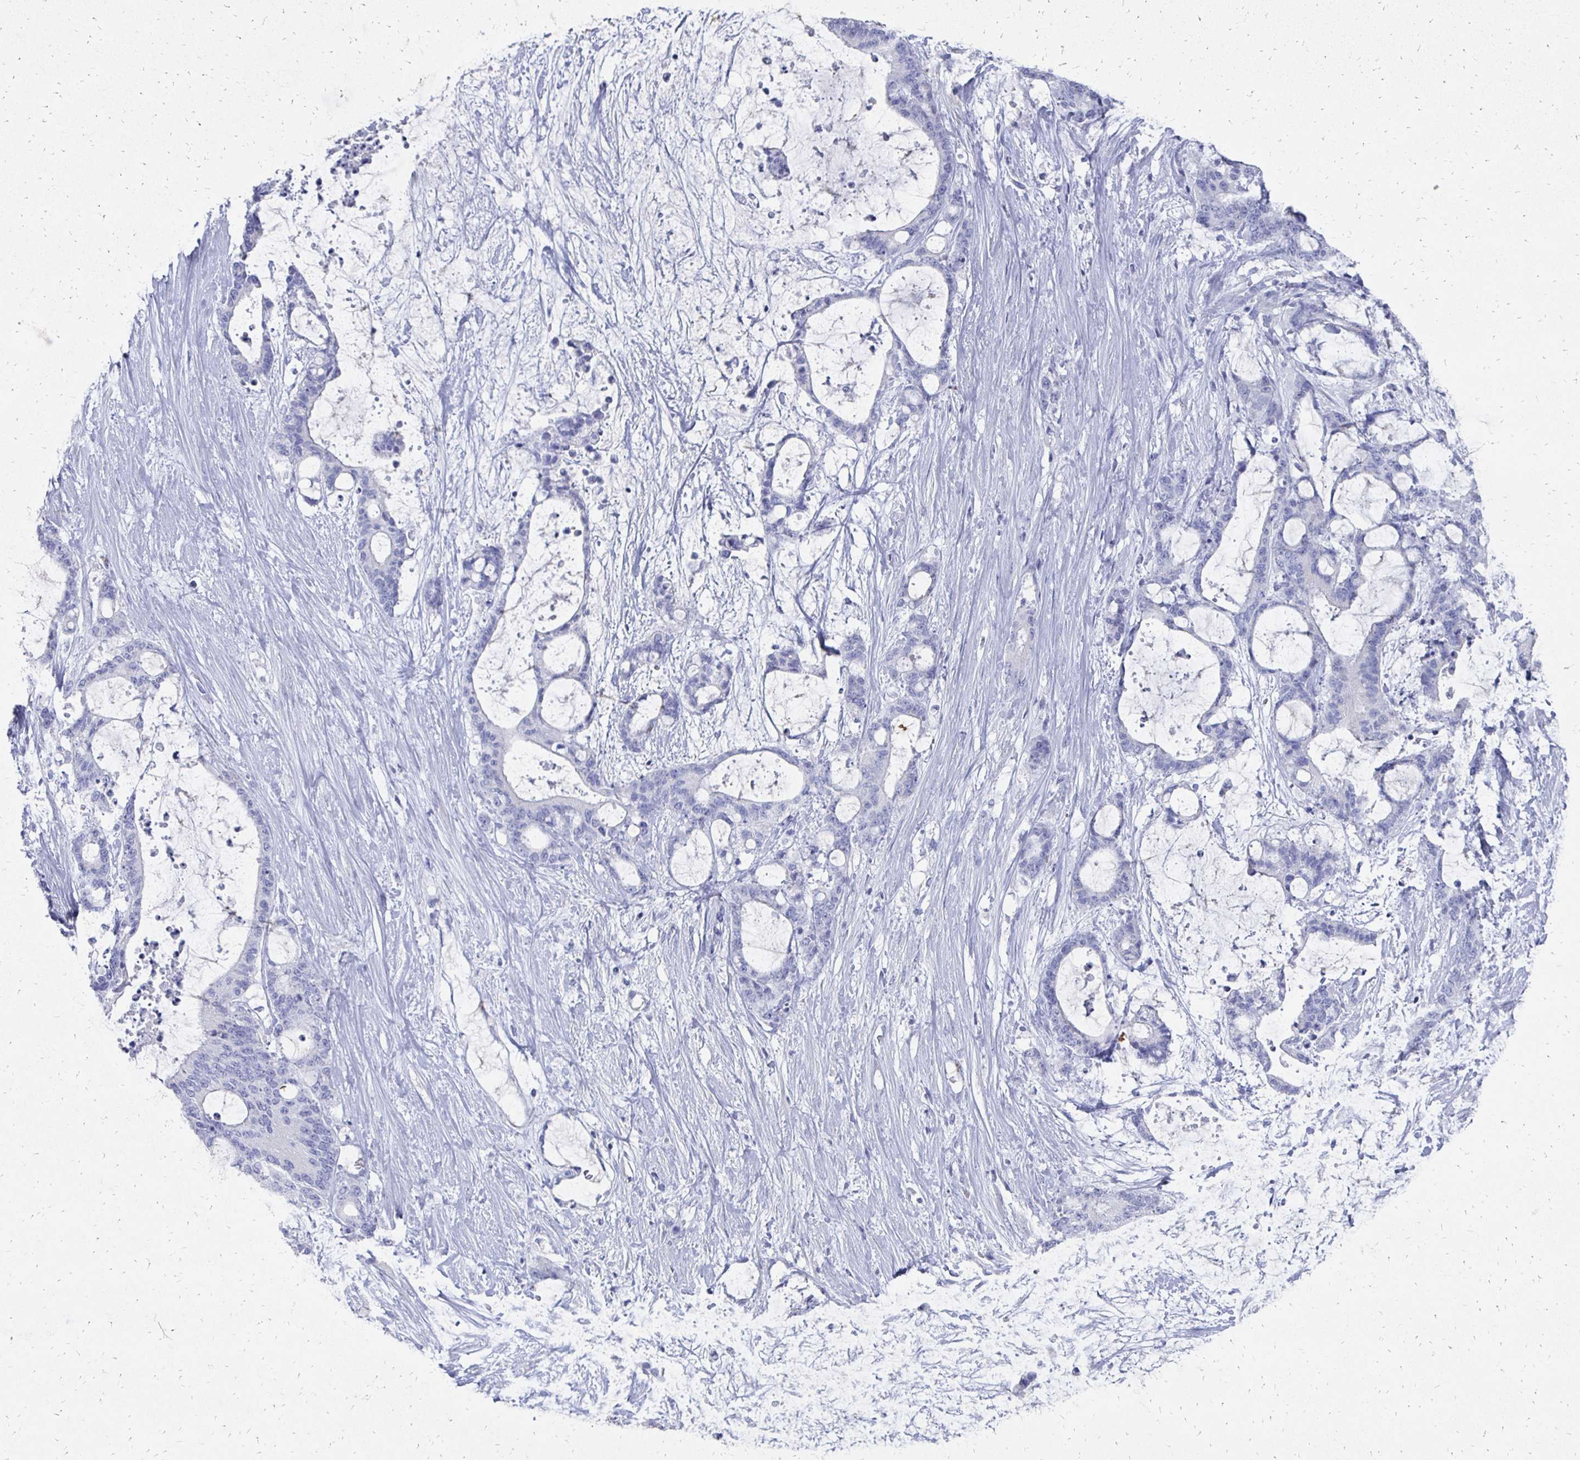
{"staining": {"intensity": "negative", "quantity": "none", "location": "none"}, "tissue": "liver cancer", "cell_type": "Tumor cells", "image_type": "cancer", "snomed": [{"axis": "morphology", "description": "Normal tissue, NOS"}, {"axis": "morphology", "description": "Cholangiocarcinoma"}, {"axis": "topography", "description": "Liver"}, {"axis": "topography", "description": "Peripheral nerve tissue"}], "caption": "Tumor cells are negative for brown protein staining in liver cholangiocarcinoma.", "gene": "SYCP3", "patient": {"sex": "female", "age": 73}}